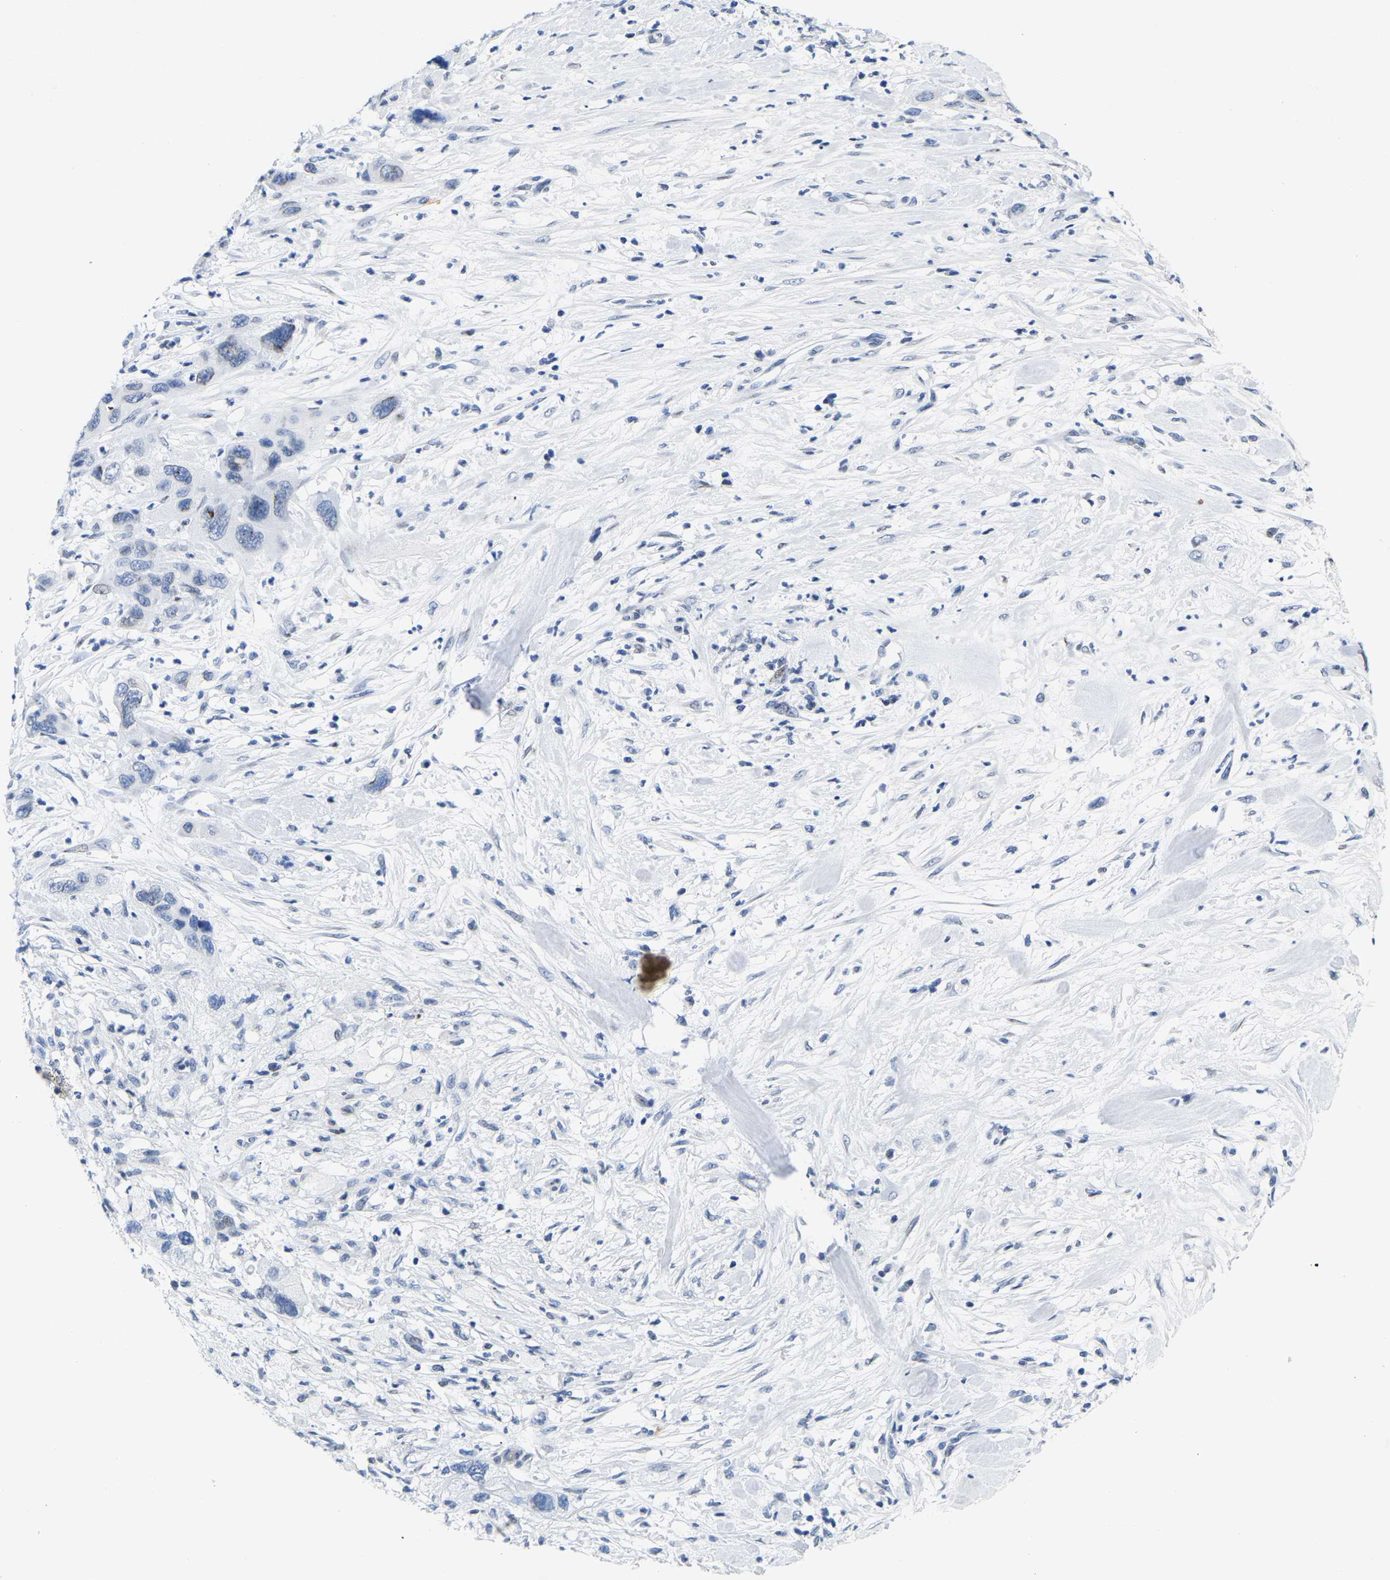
{"staining": {"intensity": "negative", "quantity": "none", "location": "none"}, "tissue": "pancreatic cancer", "cell_type": "Tumor cells", "image_type": "cancer", "snomed": [{"axis": "morphology", "description": "Adenocarcinoma, NOS"}, {"axis": "topography", "description": "Pancreas"}], "caption": "Adenocarcinoma (pancreatic) was stained to show a protein in brown. There is no significant positivity in tumor cells.", "gene": "UPK3A", "patient": {"sex": "female", "age": 71}}